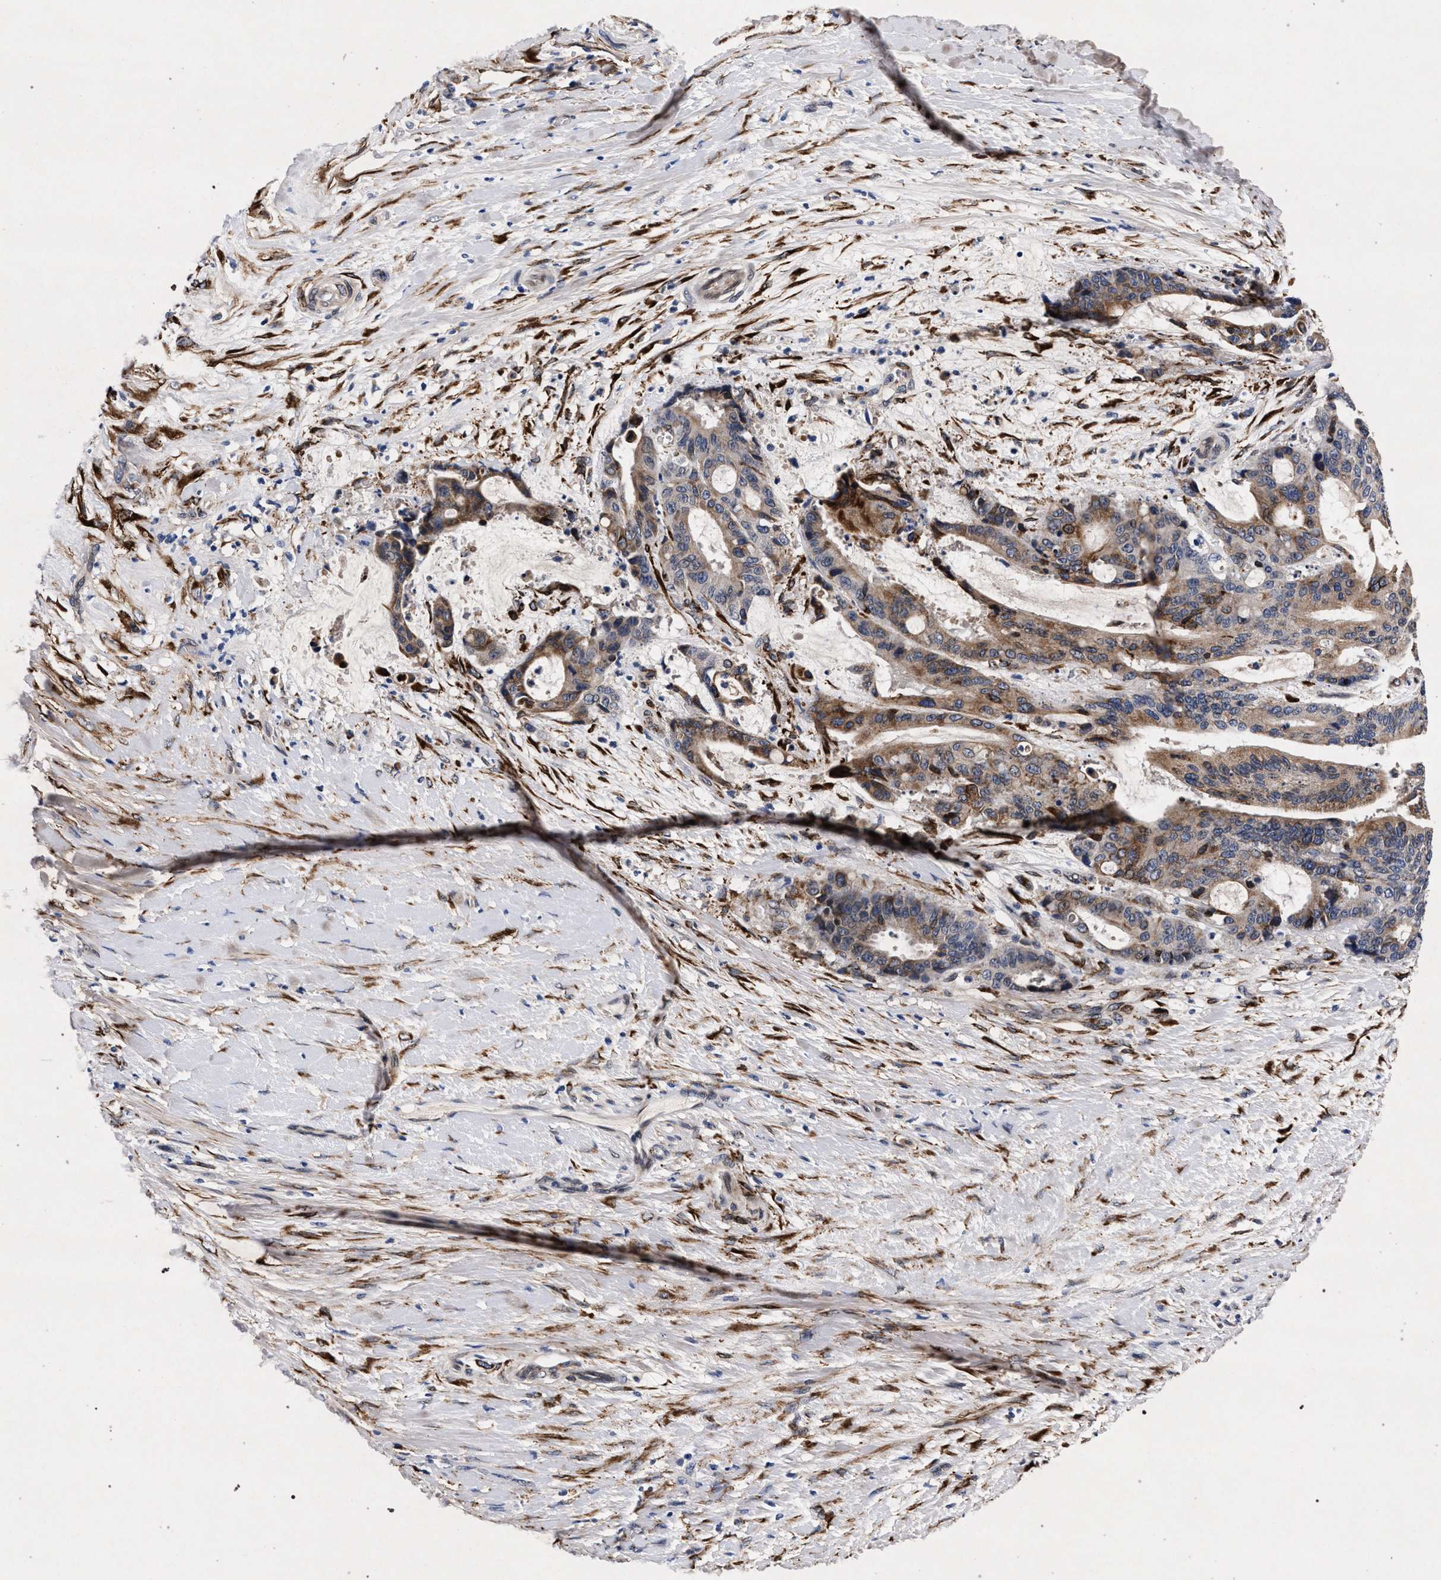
{"staining": {"intensity": "moderate", "quantity": ">75%", "location": "cytoplasmic/membranous"}, "tissue": "liver cancer", "cell_type": "Tumor cells", "image_type": "cancer", "snomed": [{"axis": "morphology", "description": "Normal tissue, NOS"}, {"axis": "morphology", "description": "Cholangiocarcinoma"}, {"axis": "topography", "description": "Liver"}, {"axis": "topography", "description": "Peripheral nerve tissue"}], "caption": "A brown stain labels moderate cytoplasmic/membranous expression of a protein in liver cancer tumor cells.", "gene": "NEK7", "patient": {"sex": "female", "age": 73}}